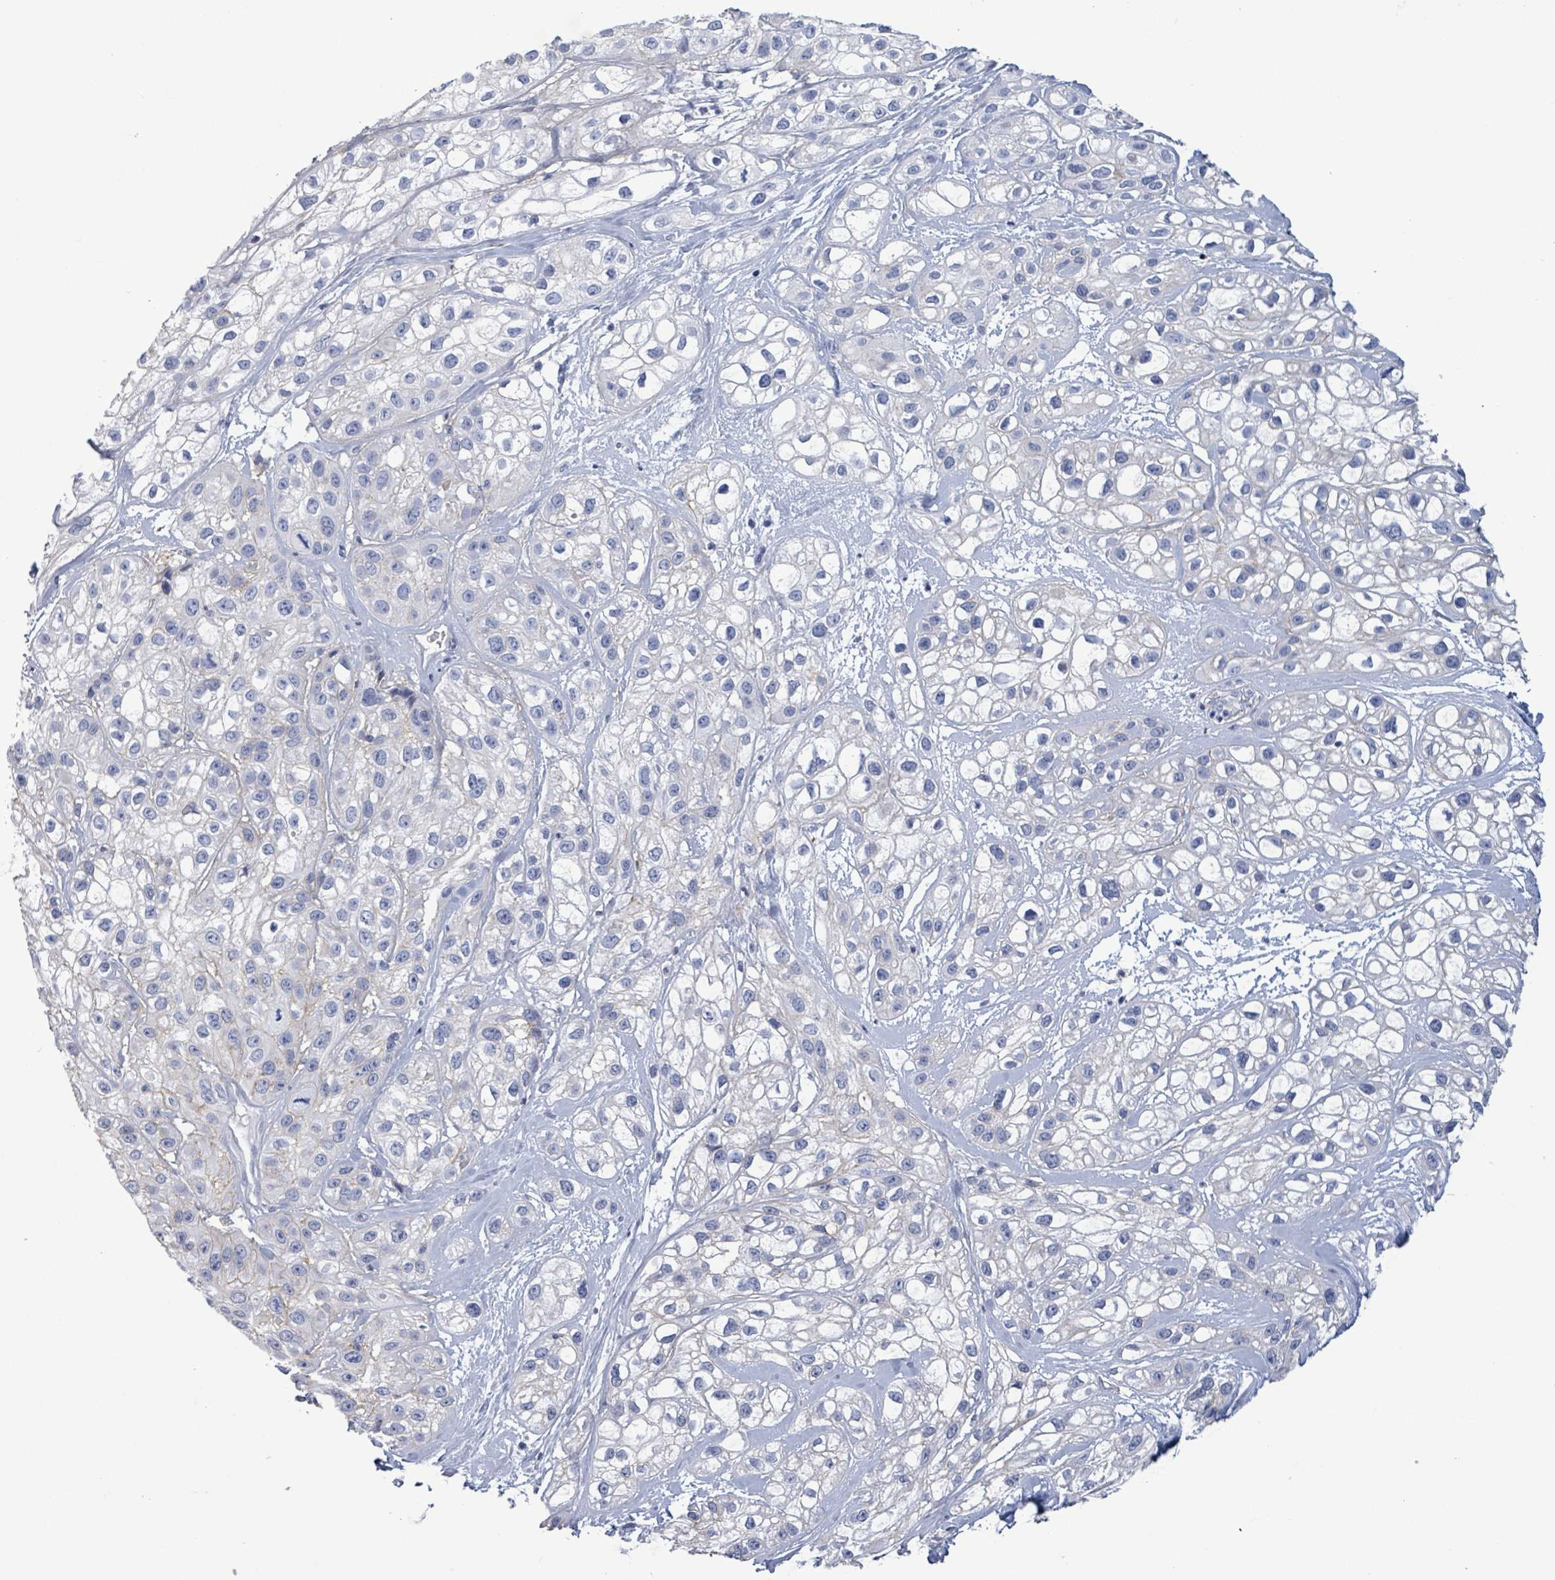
{"staining": {"intensity": "negative", "quantity": "none", "location": "none"}, "tissue": "skin cancer", "cell_type": "Tumor cells", "image_type": "cancer", "snomed": [{"axis": "morphology", "description": "Squamous cell carcinoma, NOS"}, {"axis": "topography", "description": "Skin"}], "caption": "IHC image of skin cancer (squamous cell carcinoma) stained for a protein (brown), which shows no expression in tumor cells.", "gene": "BSG", "patient": {"sex": "male", "age": 82}}